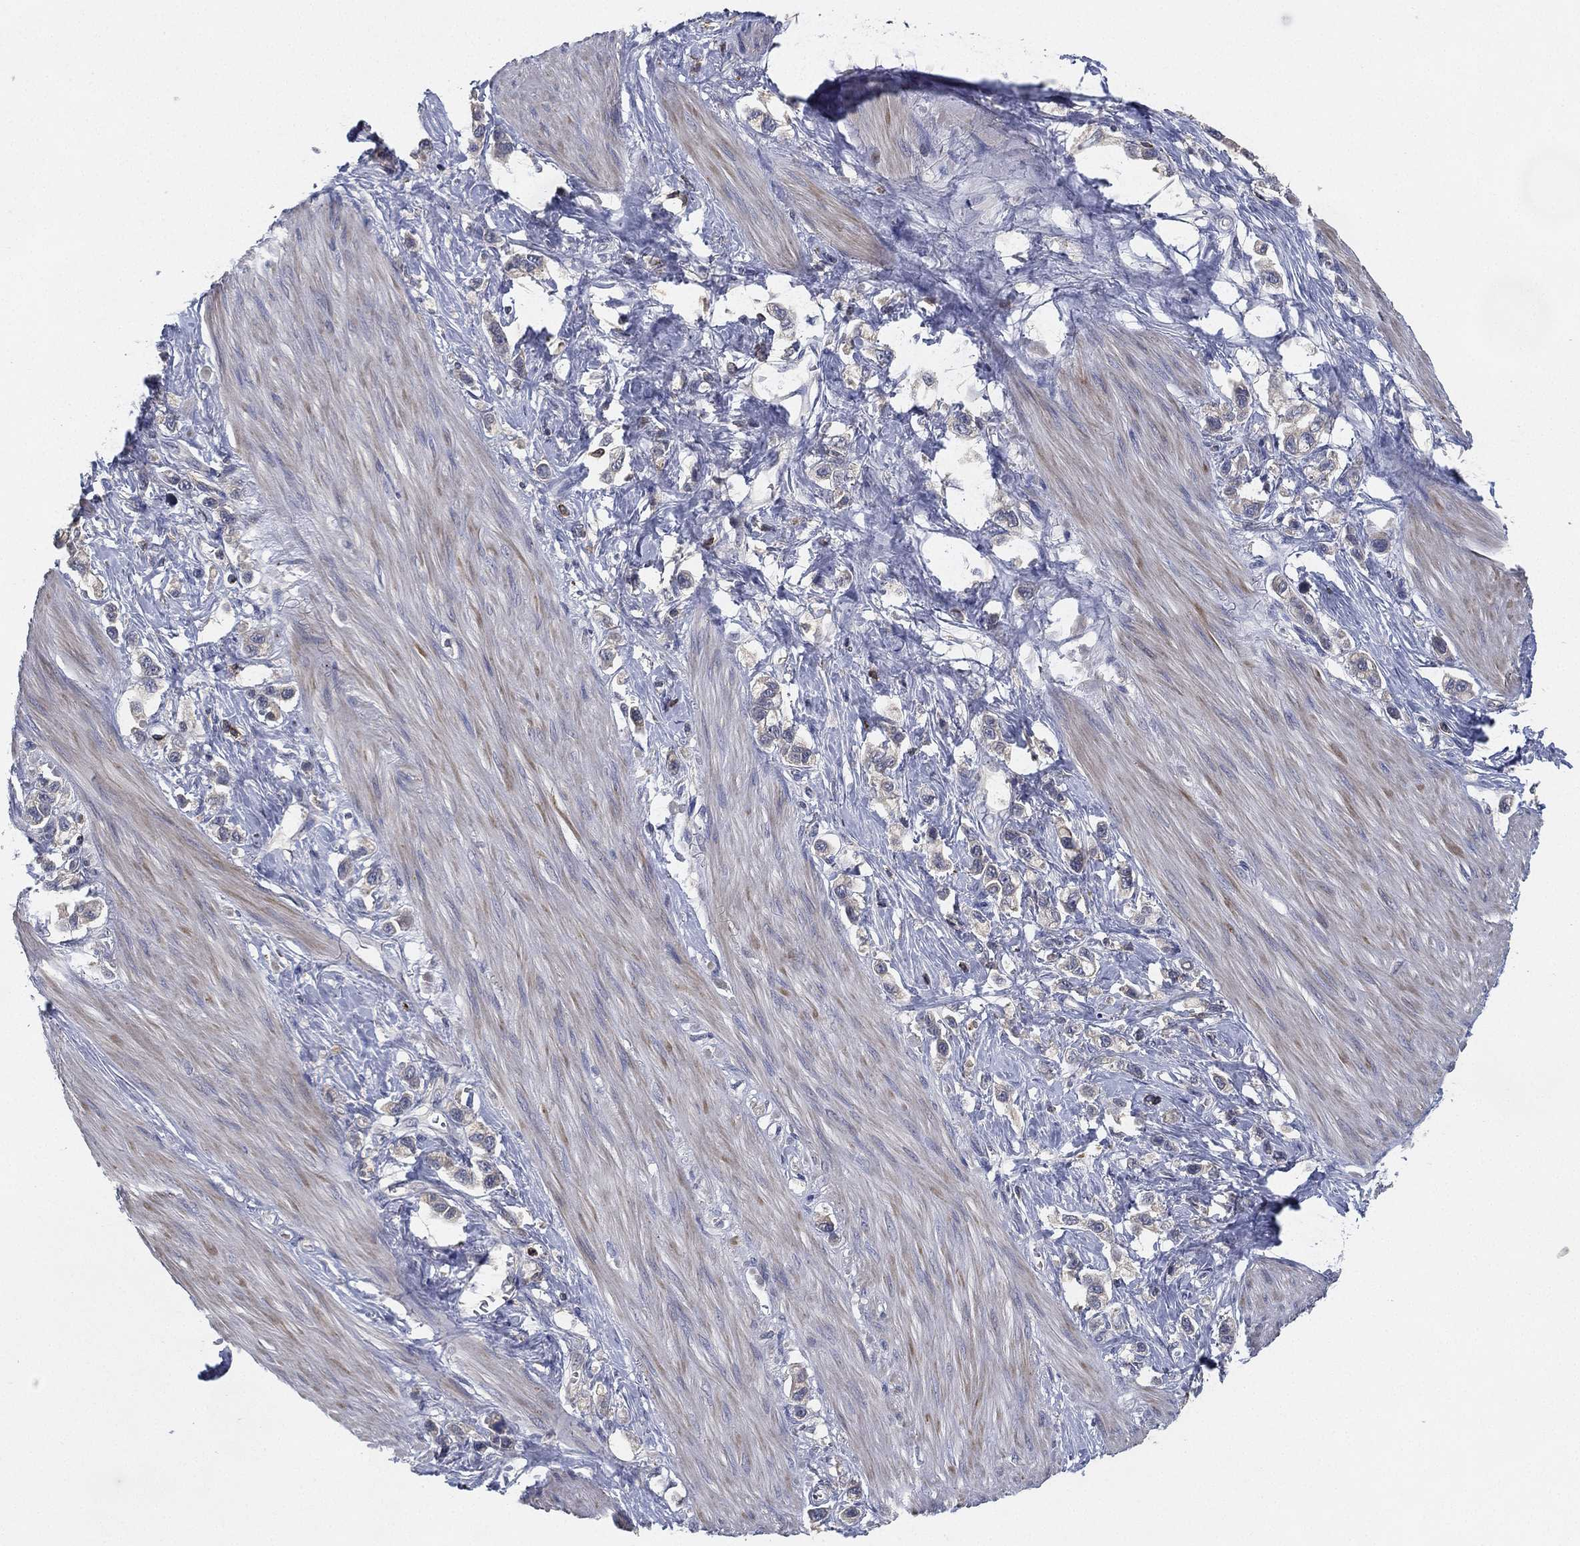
{"staining": {"intensity": "negative", "quantity": "none", "location": "none"}, "tissue": "stomach cancer", "cell_type": "Tumor cells", "image_type": "cancer", "snomed": [{"axis": "morphology", "description": "Normal tissue, NOS"}, {"axis": "morphology", "description": "Adenocarcinoma, NOS"}, {"axis": "morphology", "description": "Adenocarcinoma, High grade"}, {"axis": "topography", "description": "Stomach, upper"}, {"axis": "topography", "description": "Stomach"}], "caption": "Human stomach cancer (adenocarcinoma) stained for a protein using IHC demonstrates no staining in tumor cells.", "gene": "CFAP251", "patient": {"sex": "female", "age": 65}}